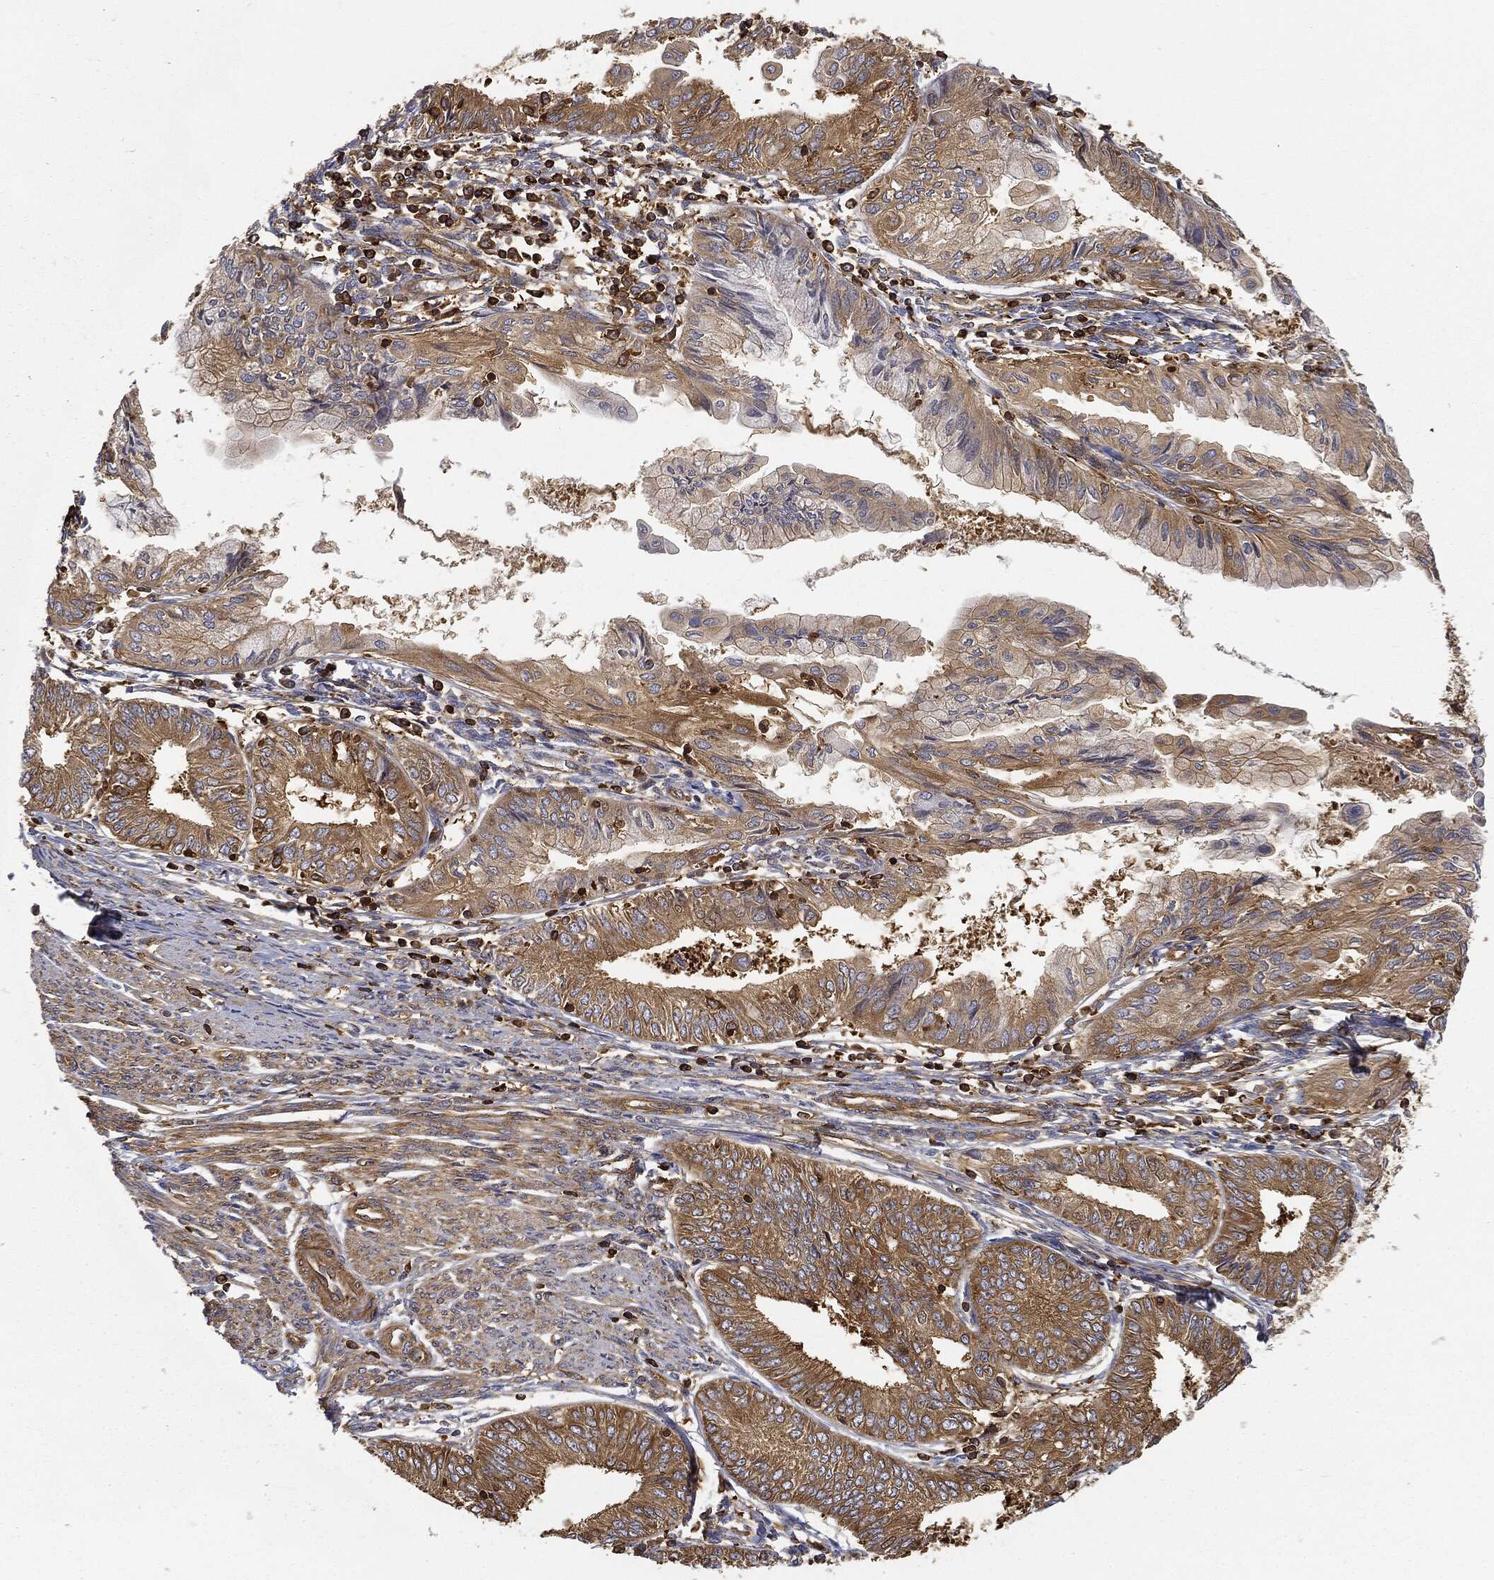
{"staining": {"intensity": "moderate", "quantity": "25%-75%", "location": "cytoplasmic/membranous"}, "tissue": "endometrial cancer", "cell_type": "Tumor cells", "image_type": "cancer", "snomed": [{"axis": "morphology", "description": "Adenocarcinoma, NOS"}, {"axis": "topography", "description": "Endometrium"}], "caption": "Endometrial cancer stained with DAB immunohistochemistry (IHC) demonstrates medium levels of moderate cytoplasmic/membranous staining in approximately 25%-75% of tumor cells.", "gene": "WDR1", "patient": {"sex": "female", "age": 68}}